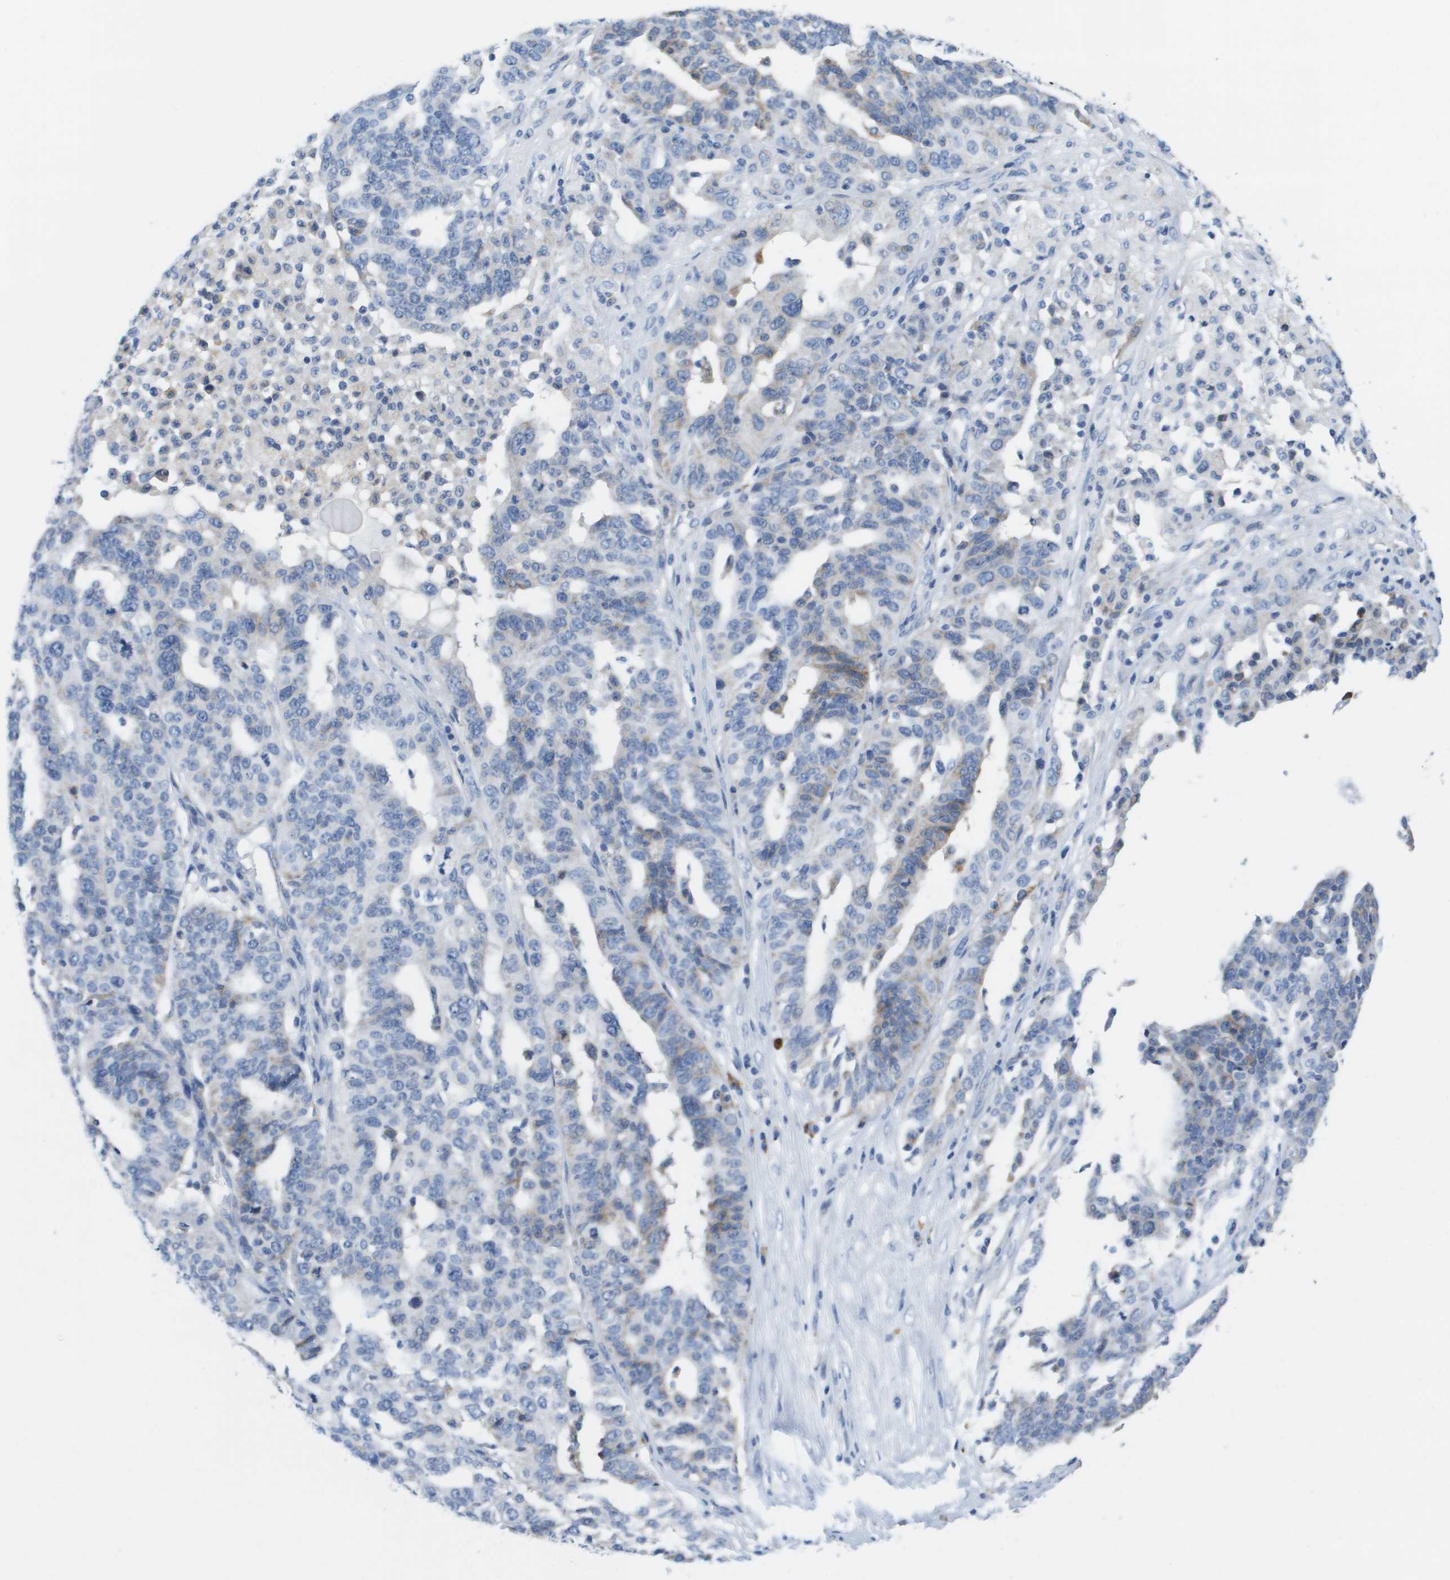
{"staining": {"intensity": "negative", "quantity": "none", "location": "none"}, "tissue": "ovarian cancer", "cell_type": "Tumor cells", "image_type": "cancer", "snomed": [{"axis": "morphology", "description": "Cystadenocarcinoma, serous, NOS"}, {"axis": "topography", "description": "Ovary"}], "caption": "IHC image of serous cystadenocarcinoma (ovarian) stained for a protein (brown), which demonstrates no staining in tumor cells. (DAB immunohistochemistry with hematoxylin counter stain).", "gene": "CD3G", "patient": {"sex": "female", "age": 59}}